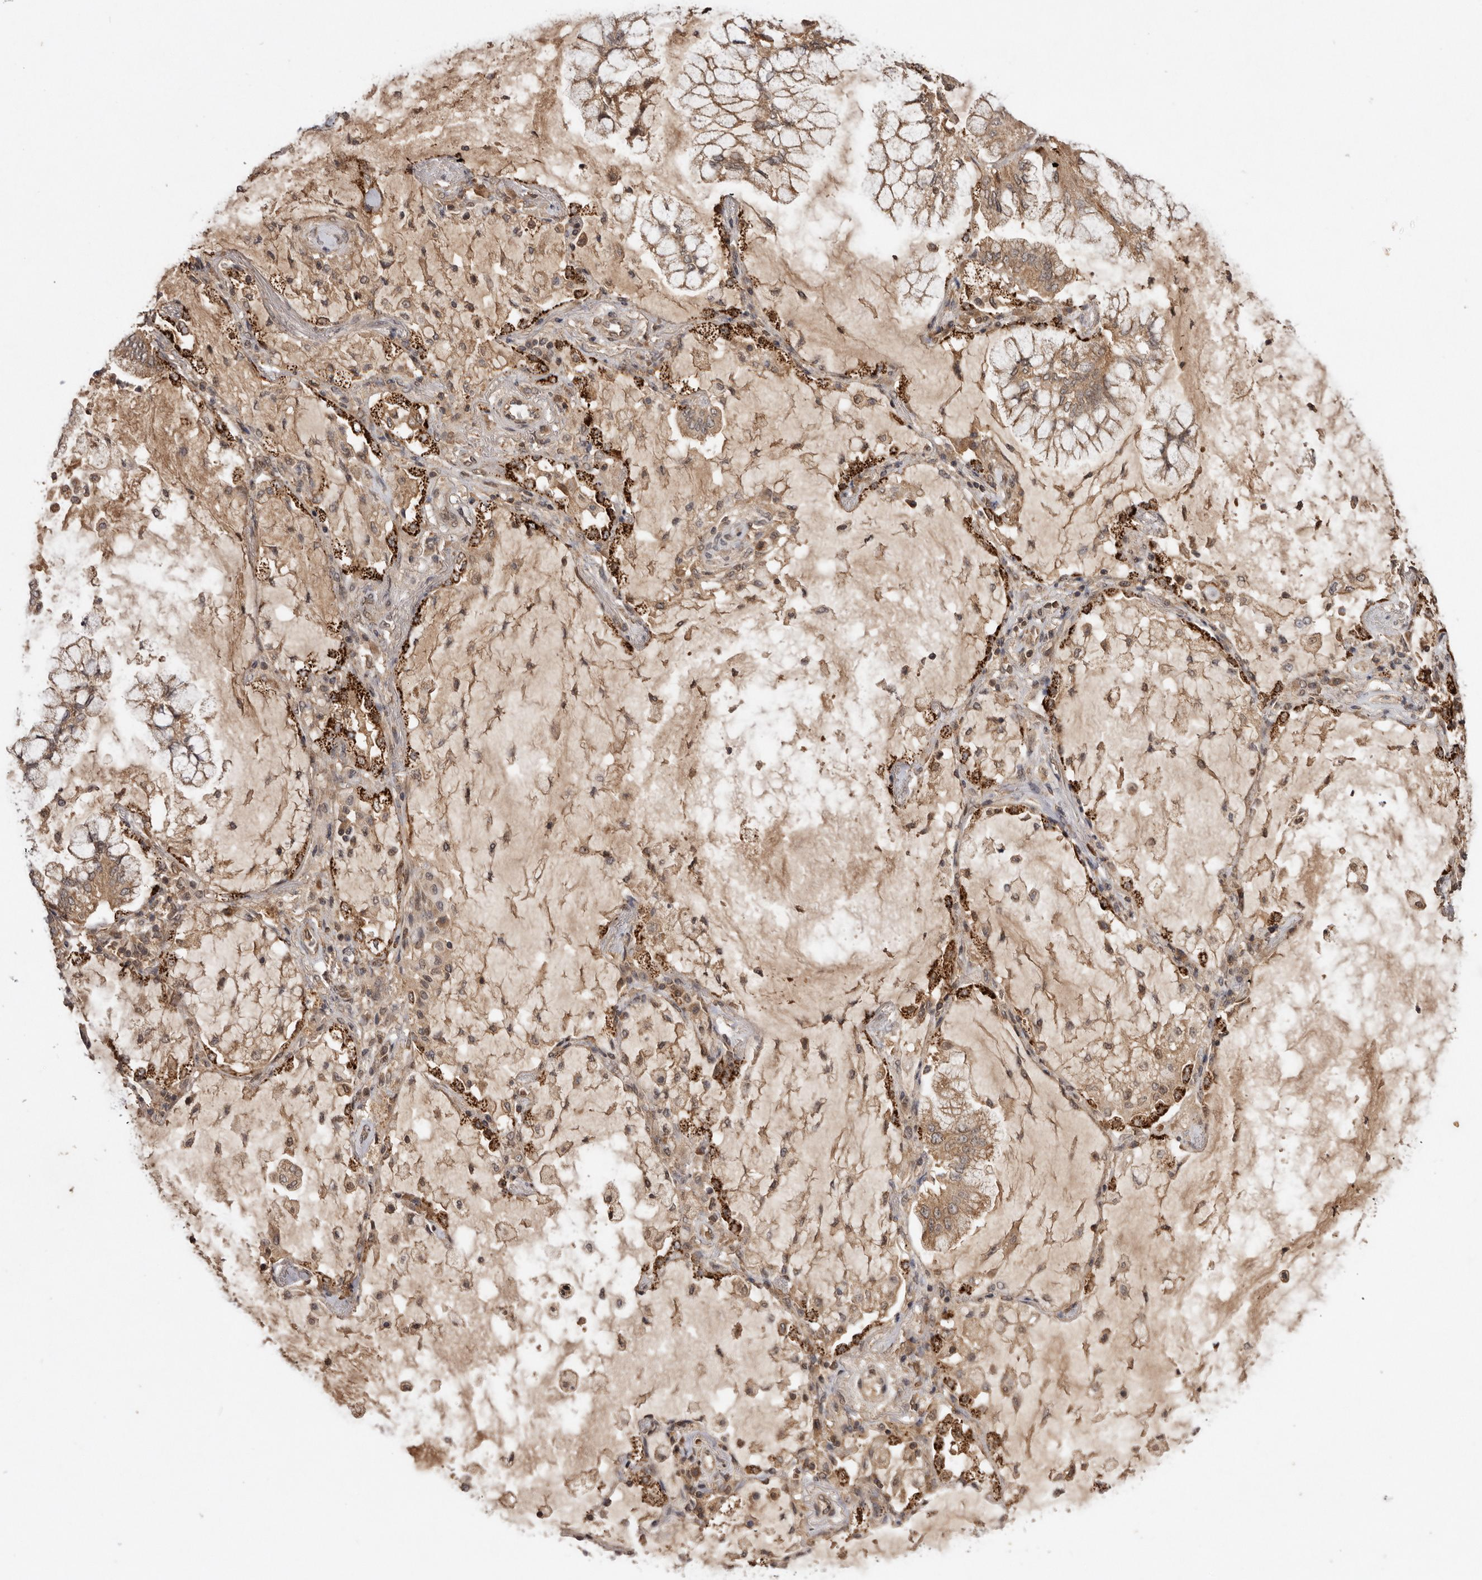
{"staining": {"intensity": "moderate", "quantity": ">75%", "location": "cytoplasmic/membranous"}, "tissue": "lung cancer", "cell_type": "Tumor cells", "image_type": "cancer", "snomed": [{"axis": "morphology", "description": "Adenocarcinoma, NOS"}, {"axis": "topography", "description": "Lung"}], "caption": "Approximately >75% of tumor cells in lung adenocarcinoma show moderate cytoplasmic/membranous protein staining as visualized by brown immunohistochemical staining.", "gene": "TARS2", "patient": {"sex": "female", "age": 70}}